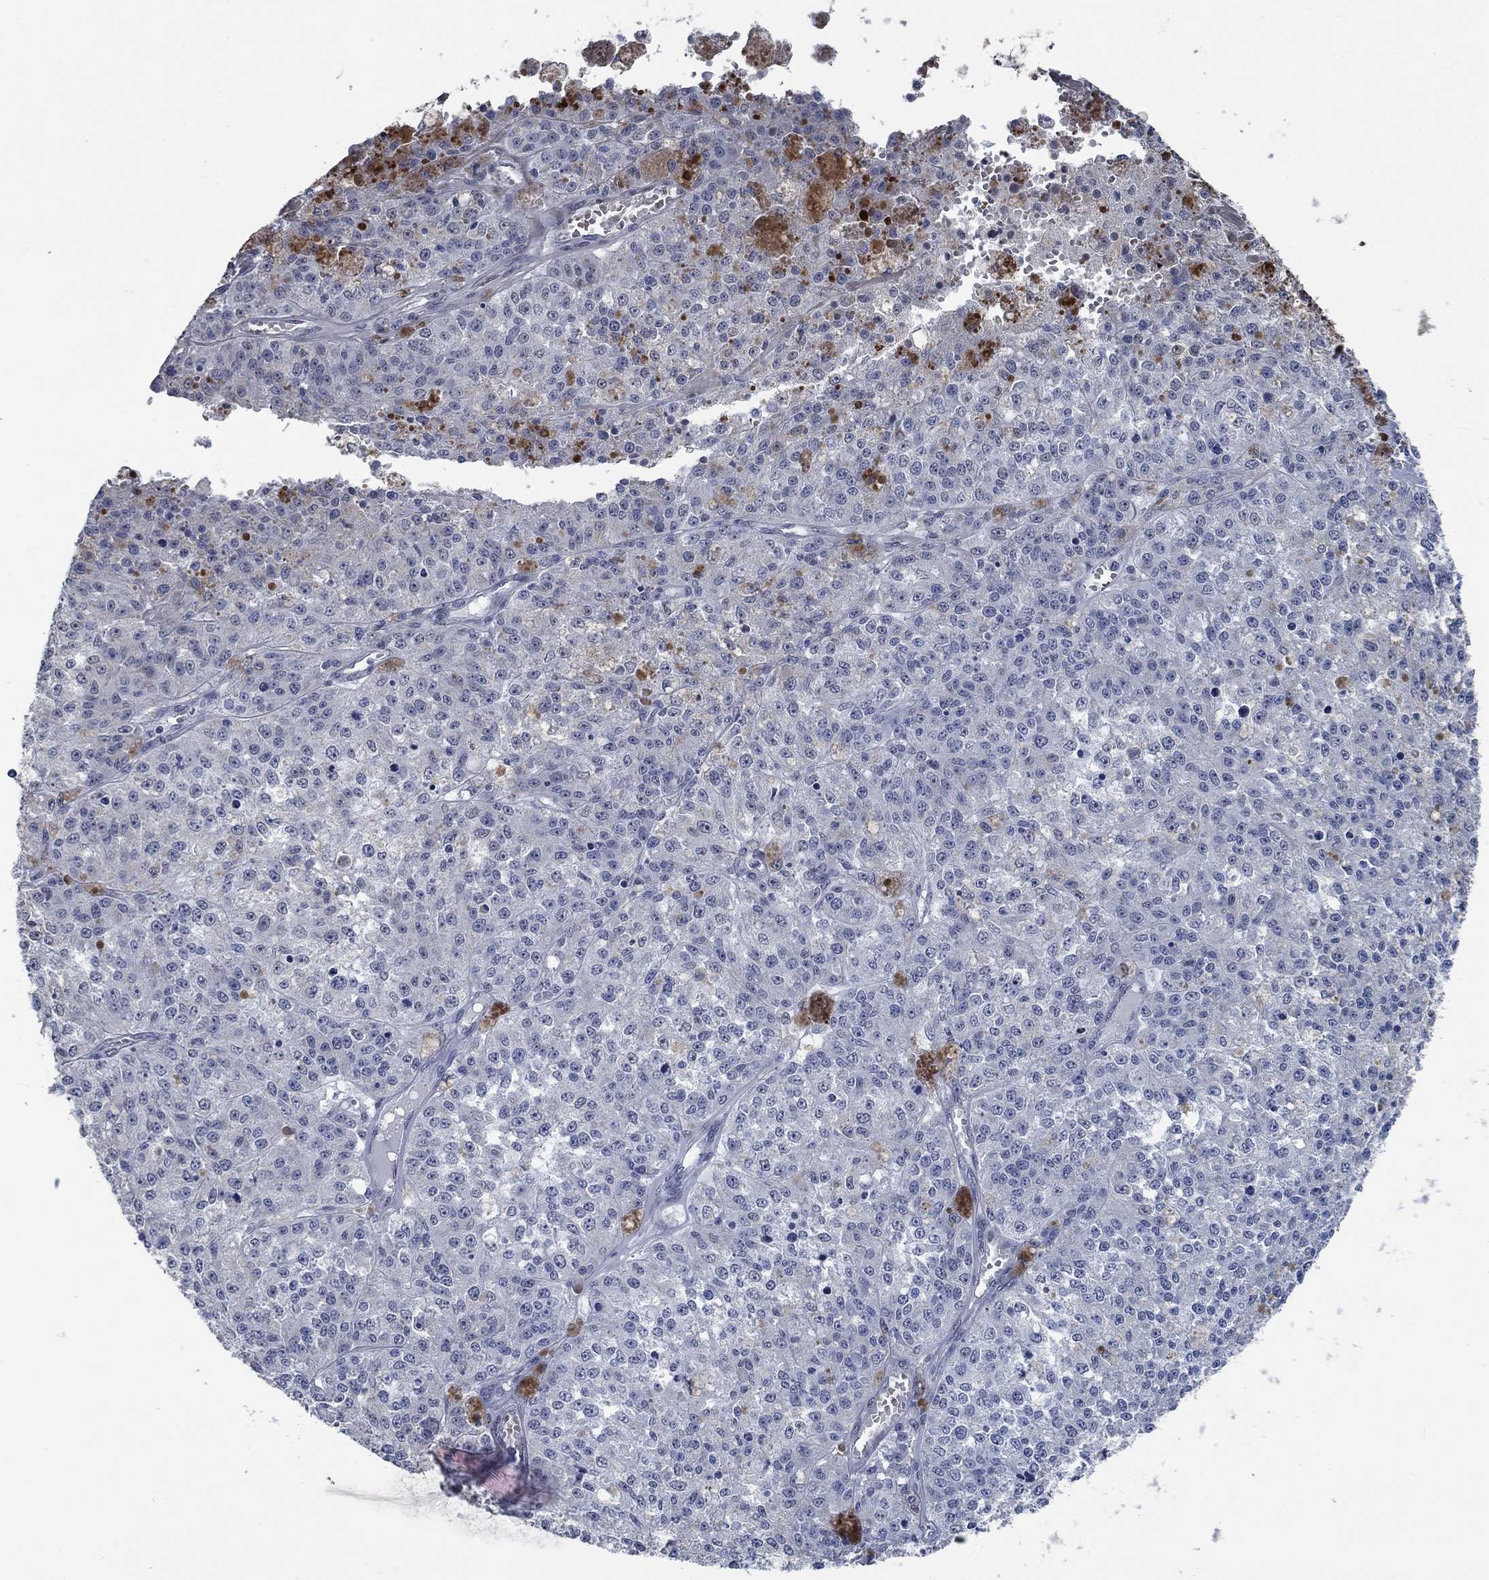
{"staining": {"intensity": "negative", "quantity": "none", "location": "none"}, "tissue": "melanoma", "cell_type": "Tumor cells", "image_type": "cancer", "snomed": [{"axis": "morphology", "description": "Malignant melanoma, Metastatic site"}, {"axis": "topography", "description": "Lymph node"}], "caption": "Immunohistochemical staining of human melanoma exhibits no significant positivity in tumor cells.", "gene": "OBSCN", "patient": {"sex": "female", "age": 64}}